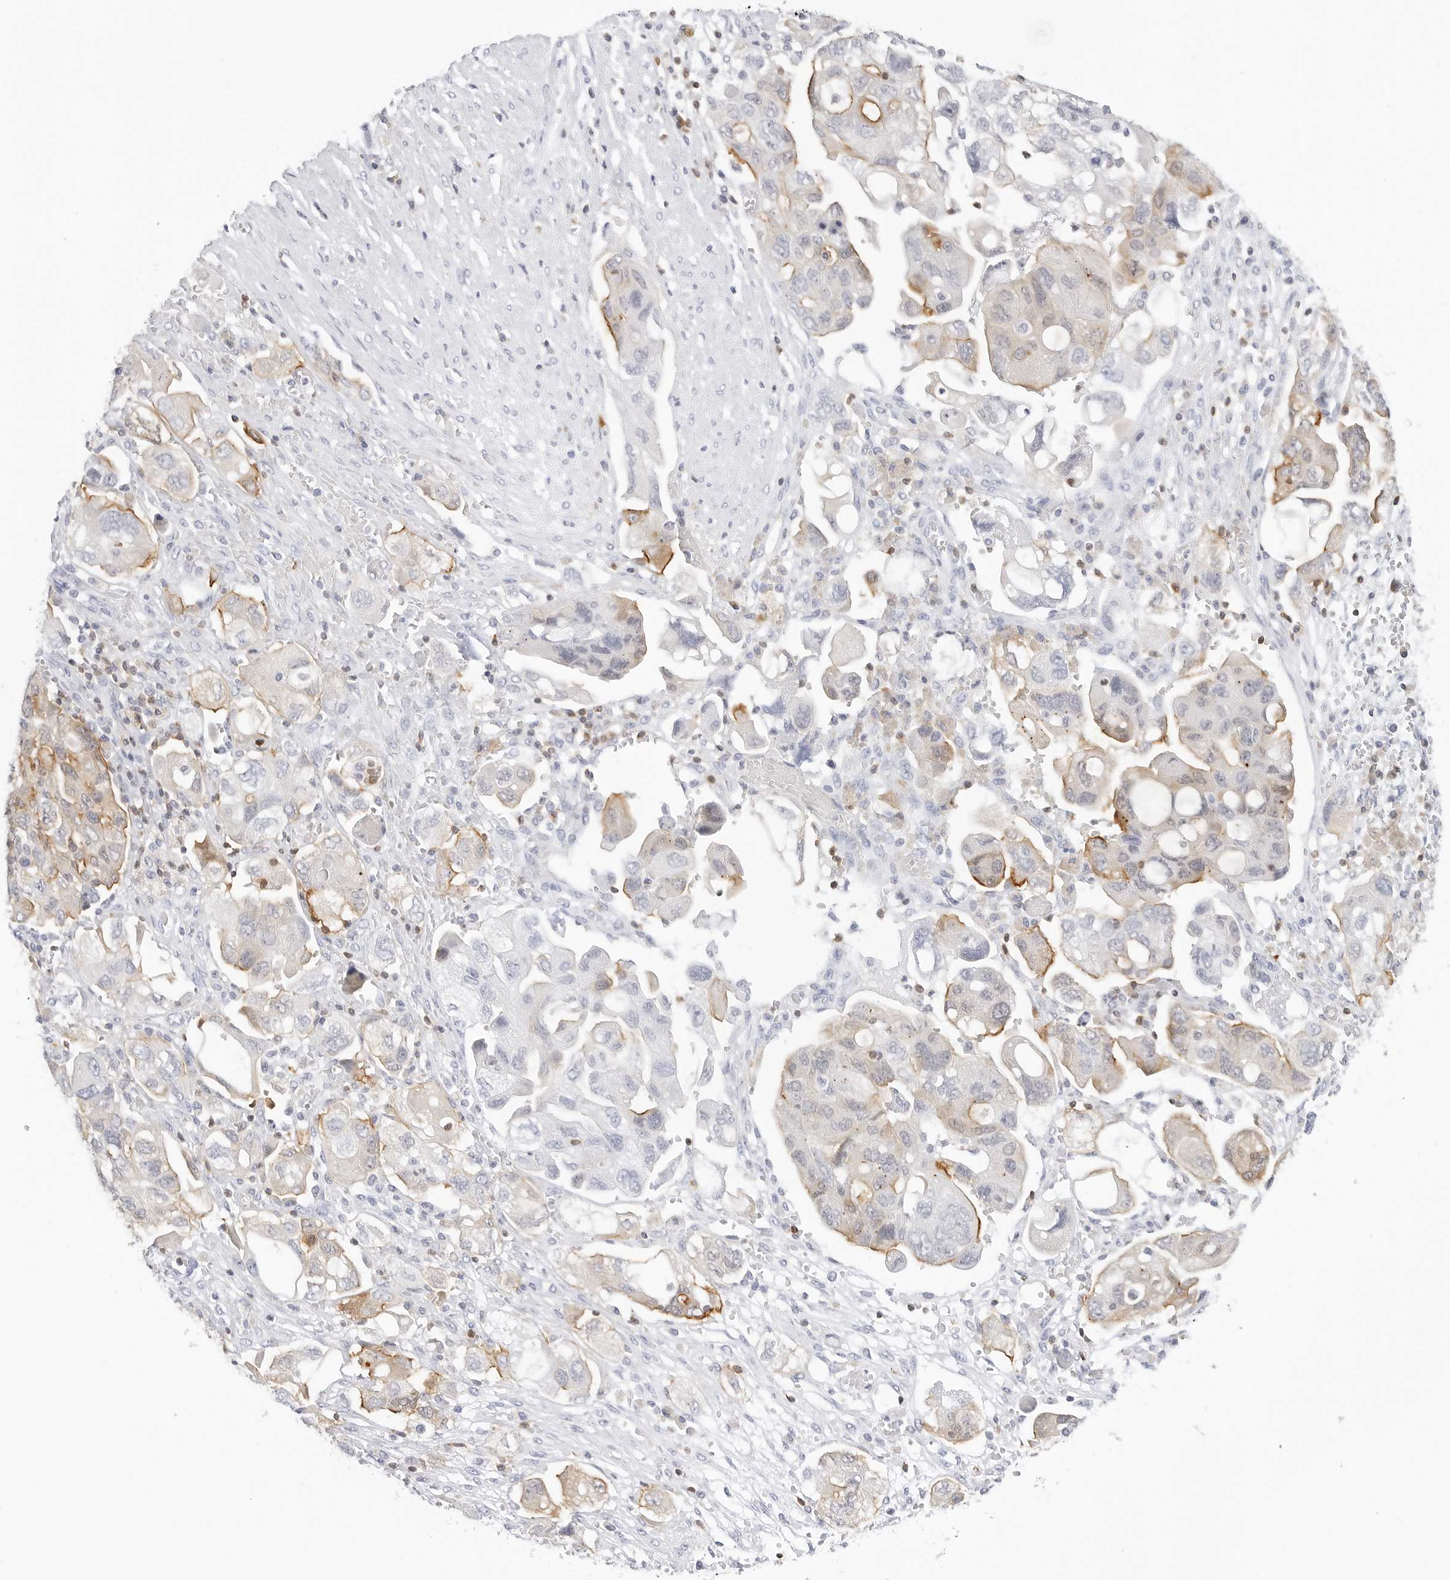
{"staining": {"intensity": "strong", "quantity": "25%-75%", "location": "cytoplasmic/membranous"}, "tissue": "ovarian cancer", "cell_type": "Tumor cells", "image_type": "cancer", "snomed": [{"axis": "morphology", "description": "Carcinoma, NOS"}, {"axis": "morphology", "description": "Cystadenocarcinoma, serous, NOS"}, {"axis": "topography", "description": "Ovary"}], "caption": "Protein staining reveals strong cytoplasmic/membranous expression in about 25%-75% of tumor cells in ovarian cancer (serous cystadenocarcinoma). (Stains: DAB (3,3'-diaminobenzidine) in brown, nuclei in blue, Microscopy: brightfield microscopy at high magnification).", "gene": "SLC9A3R1", "patient": {"sex": "female", "age": 69}}